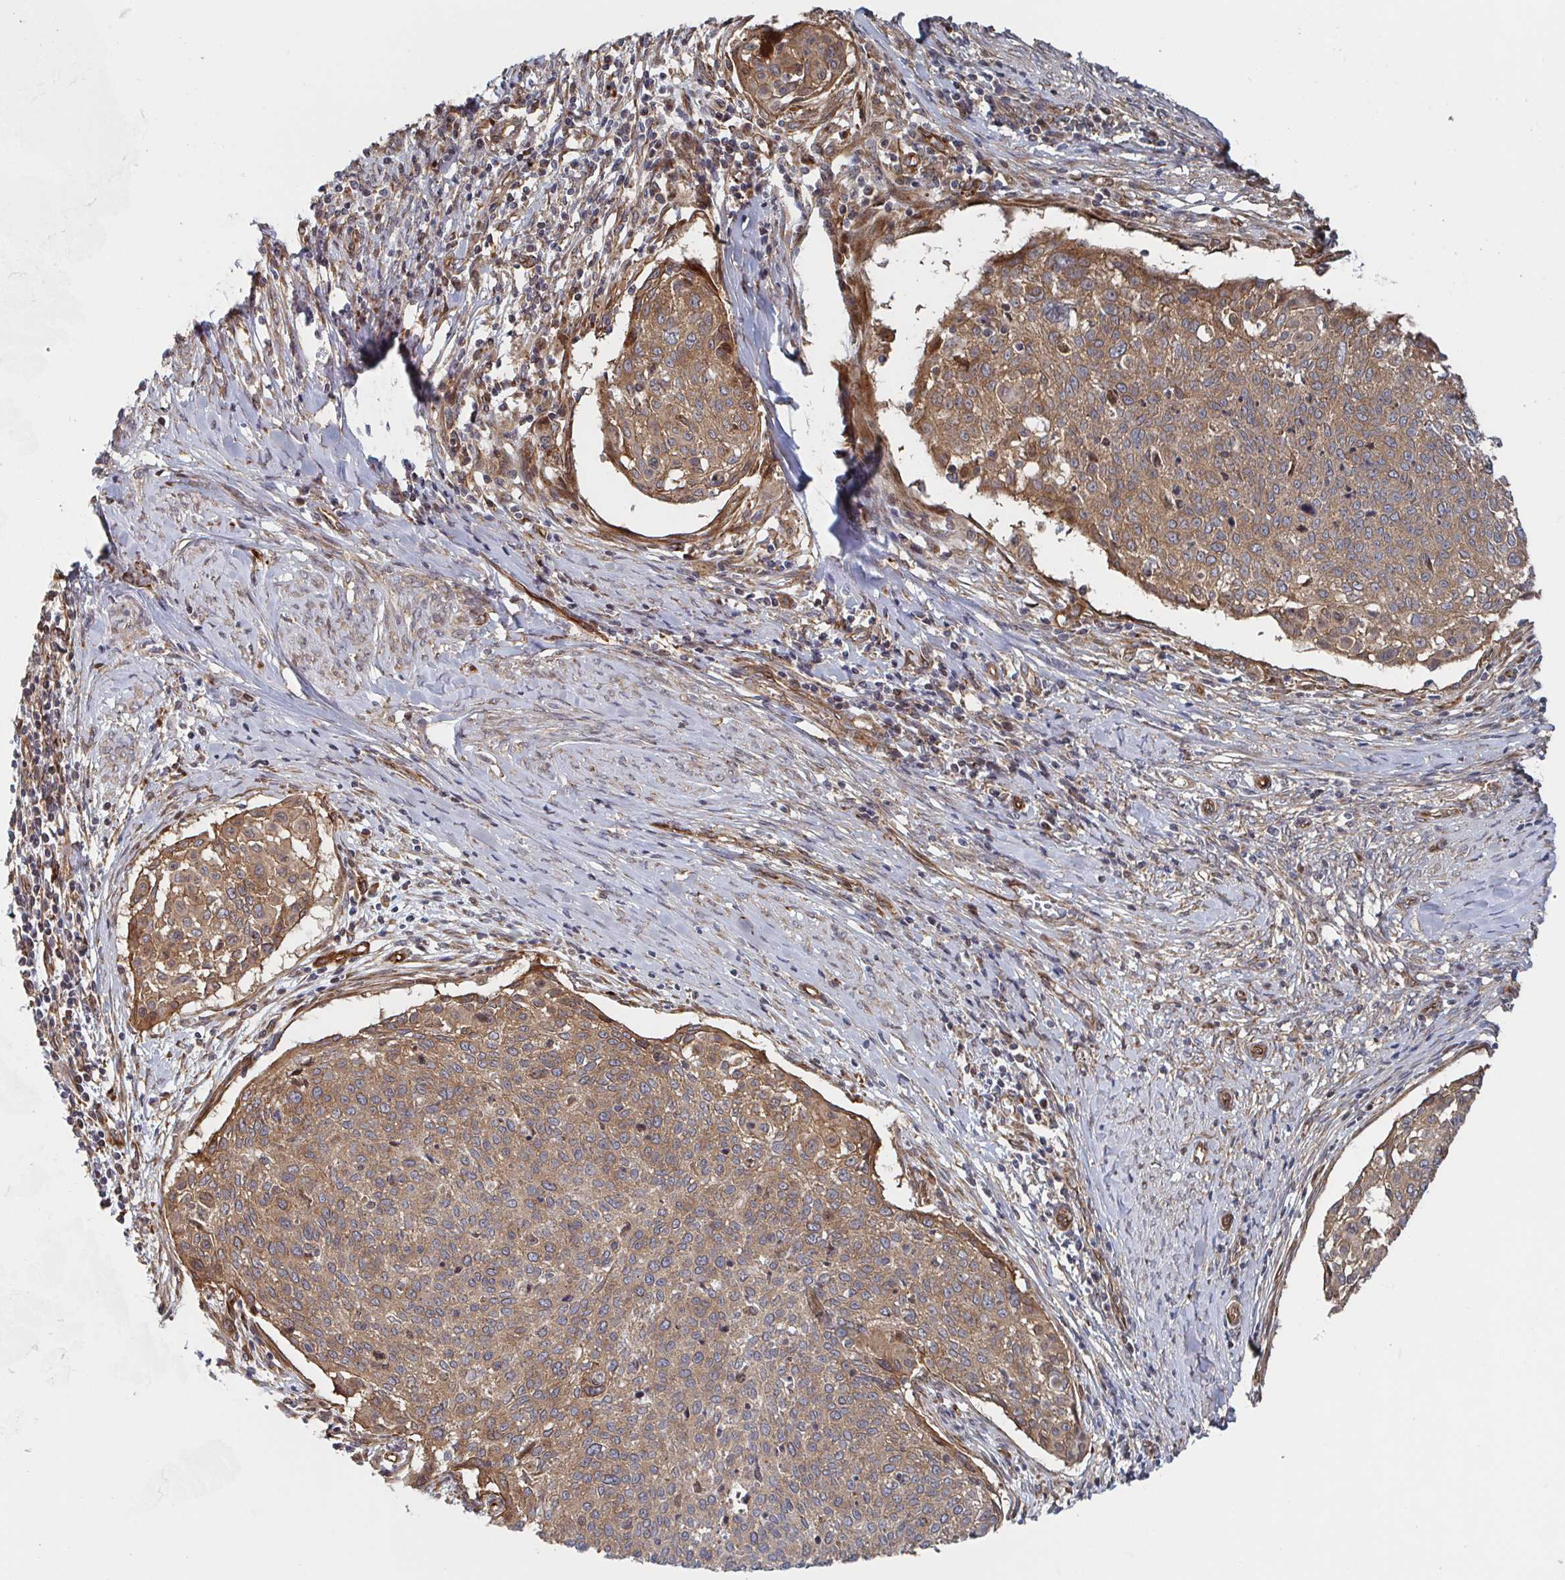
{"staining": {"intensity": "moderate", "quantity": ">75%", "location": "cytoplasmic/membranous"}, "tissue": "cervical cancer", "cell_type": "Tumor cells", "image_type": "cancer", "snomed": [{"axis": "morphology", "description": "Squamous cell carcinoma, NOS"}, {"axis": "topography", "description": "Cervix"}], "caption": "Cervical squamous cell carcinoma stained with a brown dye demonstrates moderate cytoplasmic/membranous positive expression in approximately >75% of tumor cells.", "gene": "DVL3", "patient": {"sex": "female", "age": 49}}